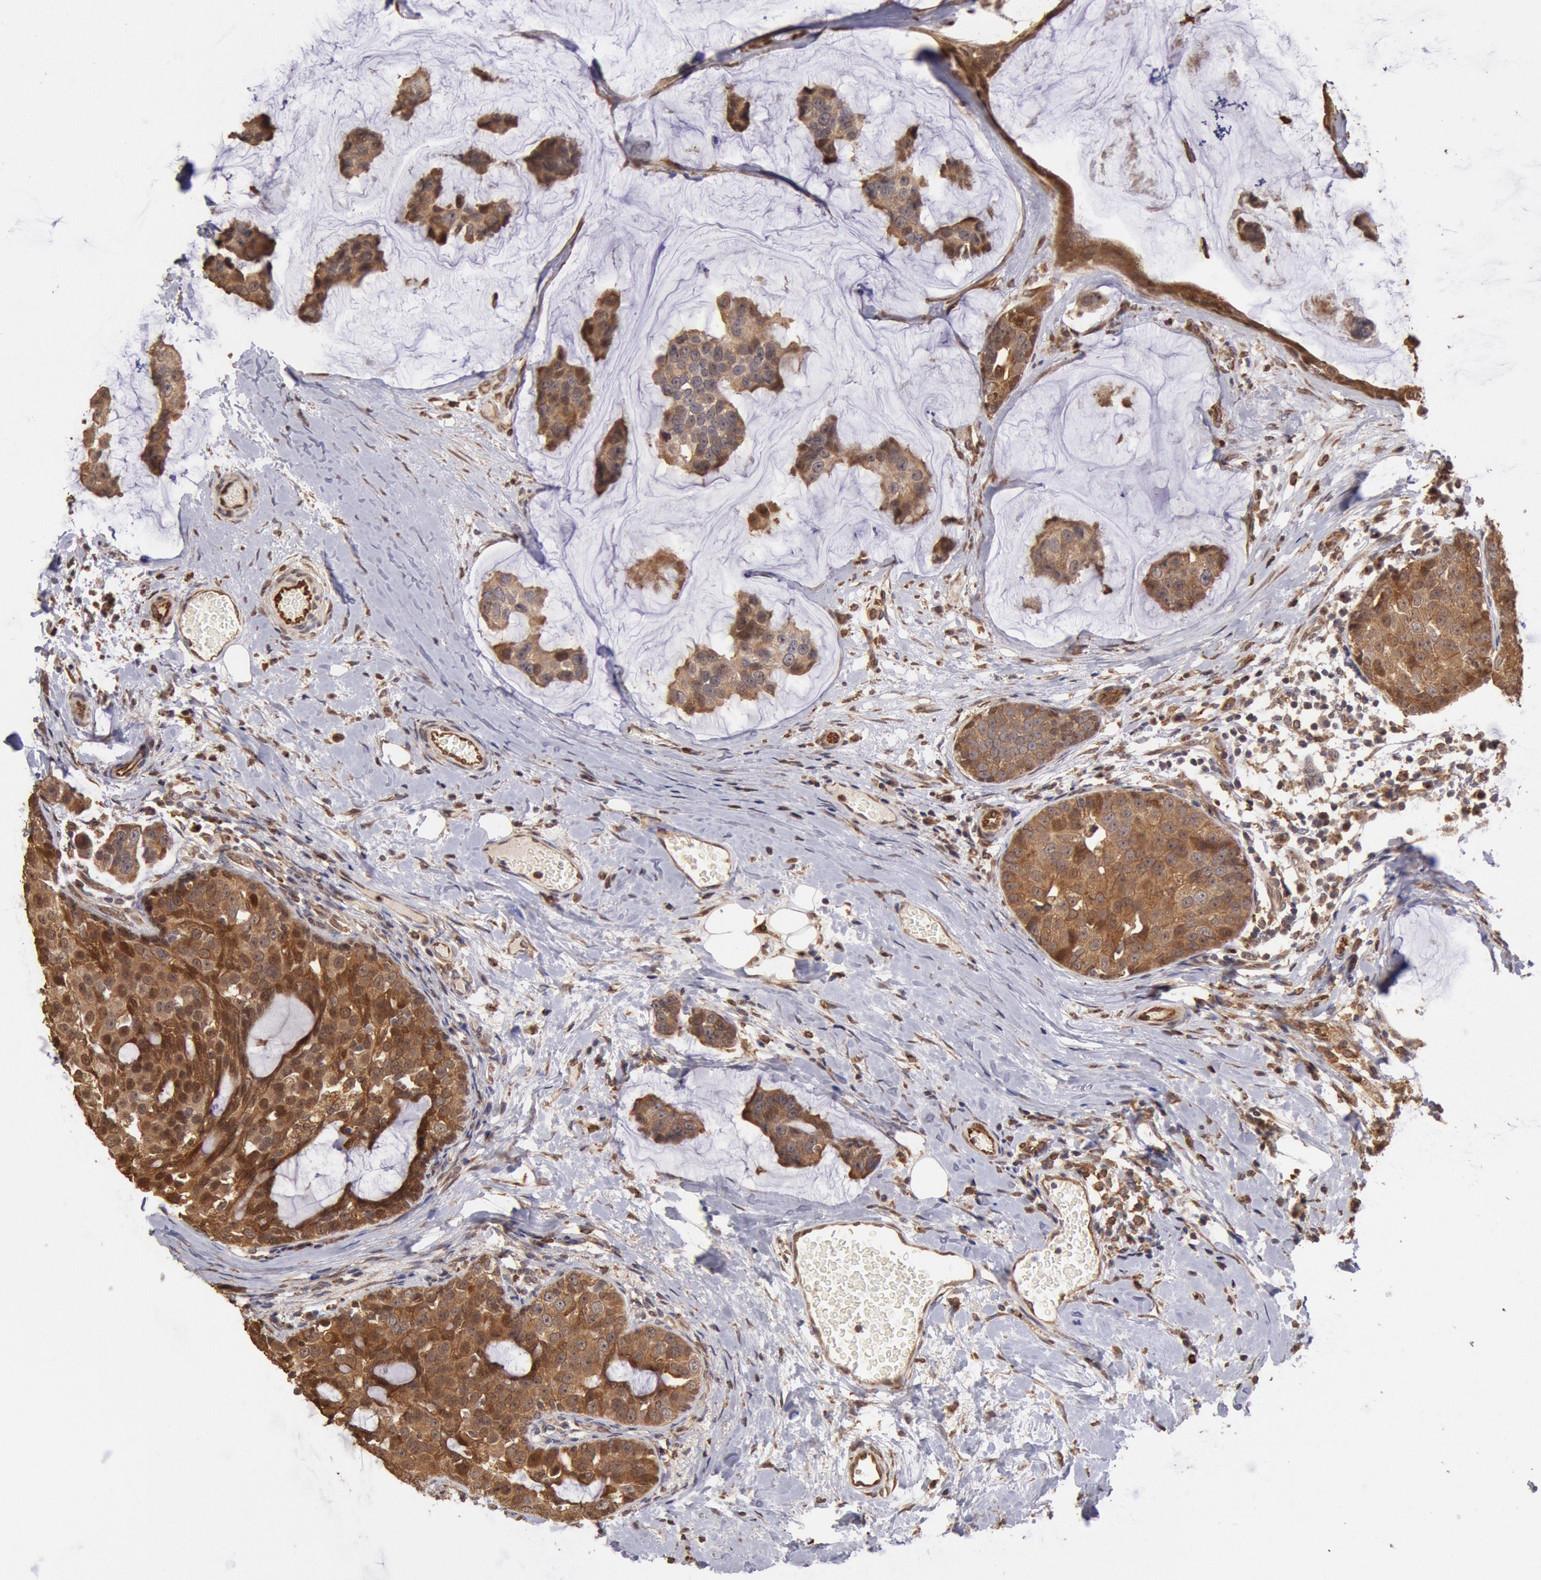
{"staining": {"intensity": "strong", "quantity": ">75%", "location": "cytoplasmic/membranous,nuclear"}, "tissue": "breast cancer", "cell_type": "Tumor cells", "image_type": "cancer", "snomed": [{"axis": "morphology", "description": "Normal tissue, NOS"}, {"axis": "morphology", "description": "Duct carcinoma"}, {"axis": "topography", "description": "Breast"}], "caption": "Invasive ductal carcinoma (breast) tissue shows strong cytoplasmic/membranous and nuclear expression in approximately >75% of tumor cells", "gene": "COMT", "patient": {"sex": "female", "age": 50}}